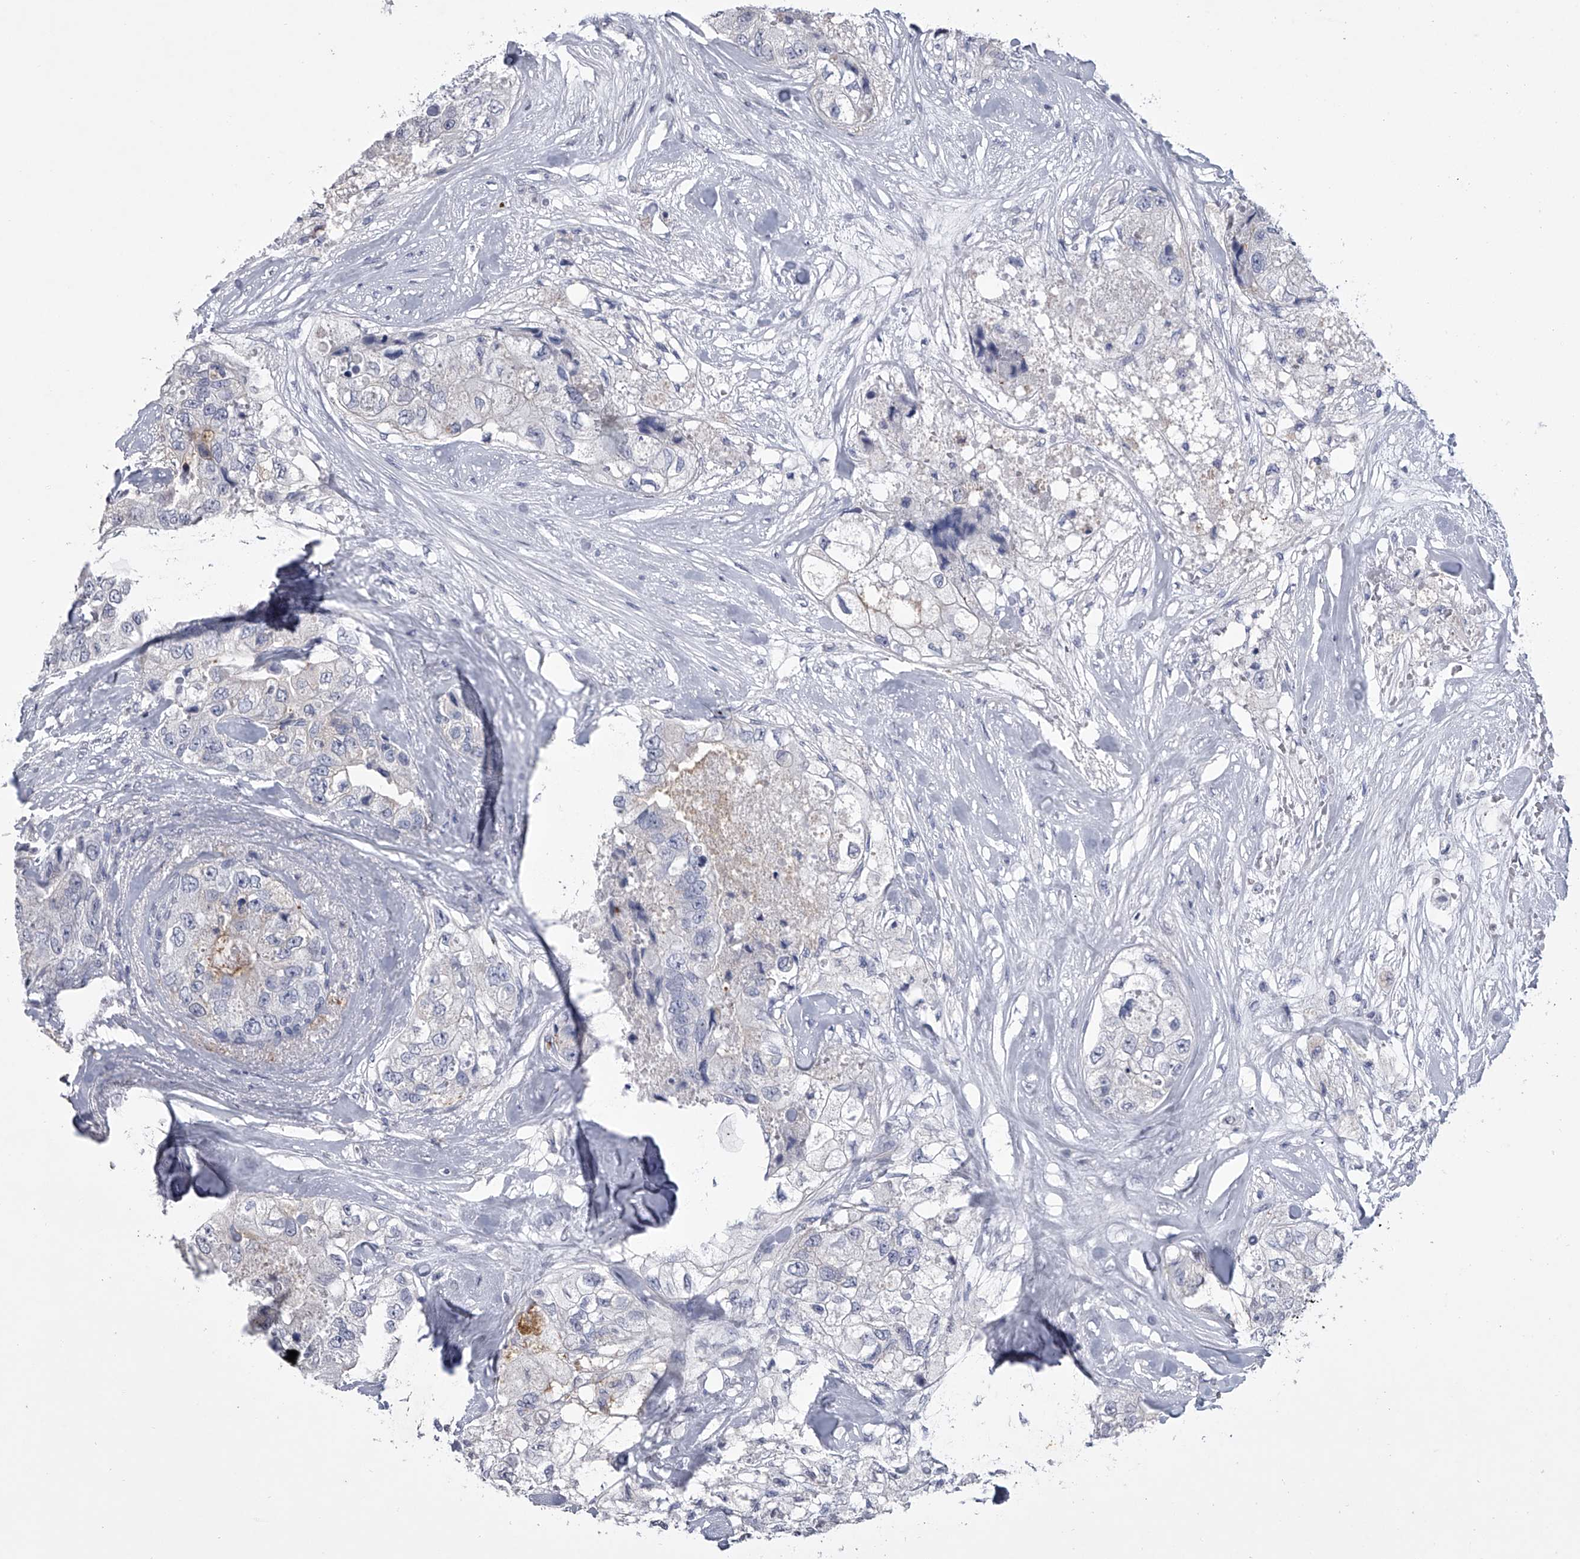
{"staining": {"intensity": "negative", "quantity": "none", "location": "none"}, "tissue": "breast cancer", "cell_type": "Tumor cells", "image_type": "cancer", "snomed": [{"axis": "morphology", "description": "Duct carcinoma"}, {"axis": "topography", "description": "Breast"}], "caption": "Immunohistochemistry micrograph of human breast cancer stained for a protein (brown), which shows no expression in tumor cells.", "gene": "TASP1", "patient": {"sex": "female", "age": 62}}